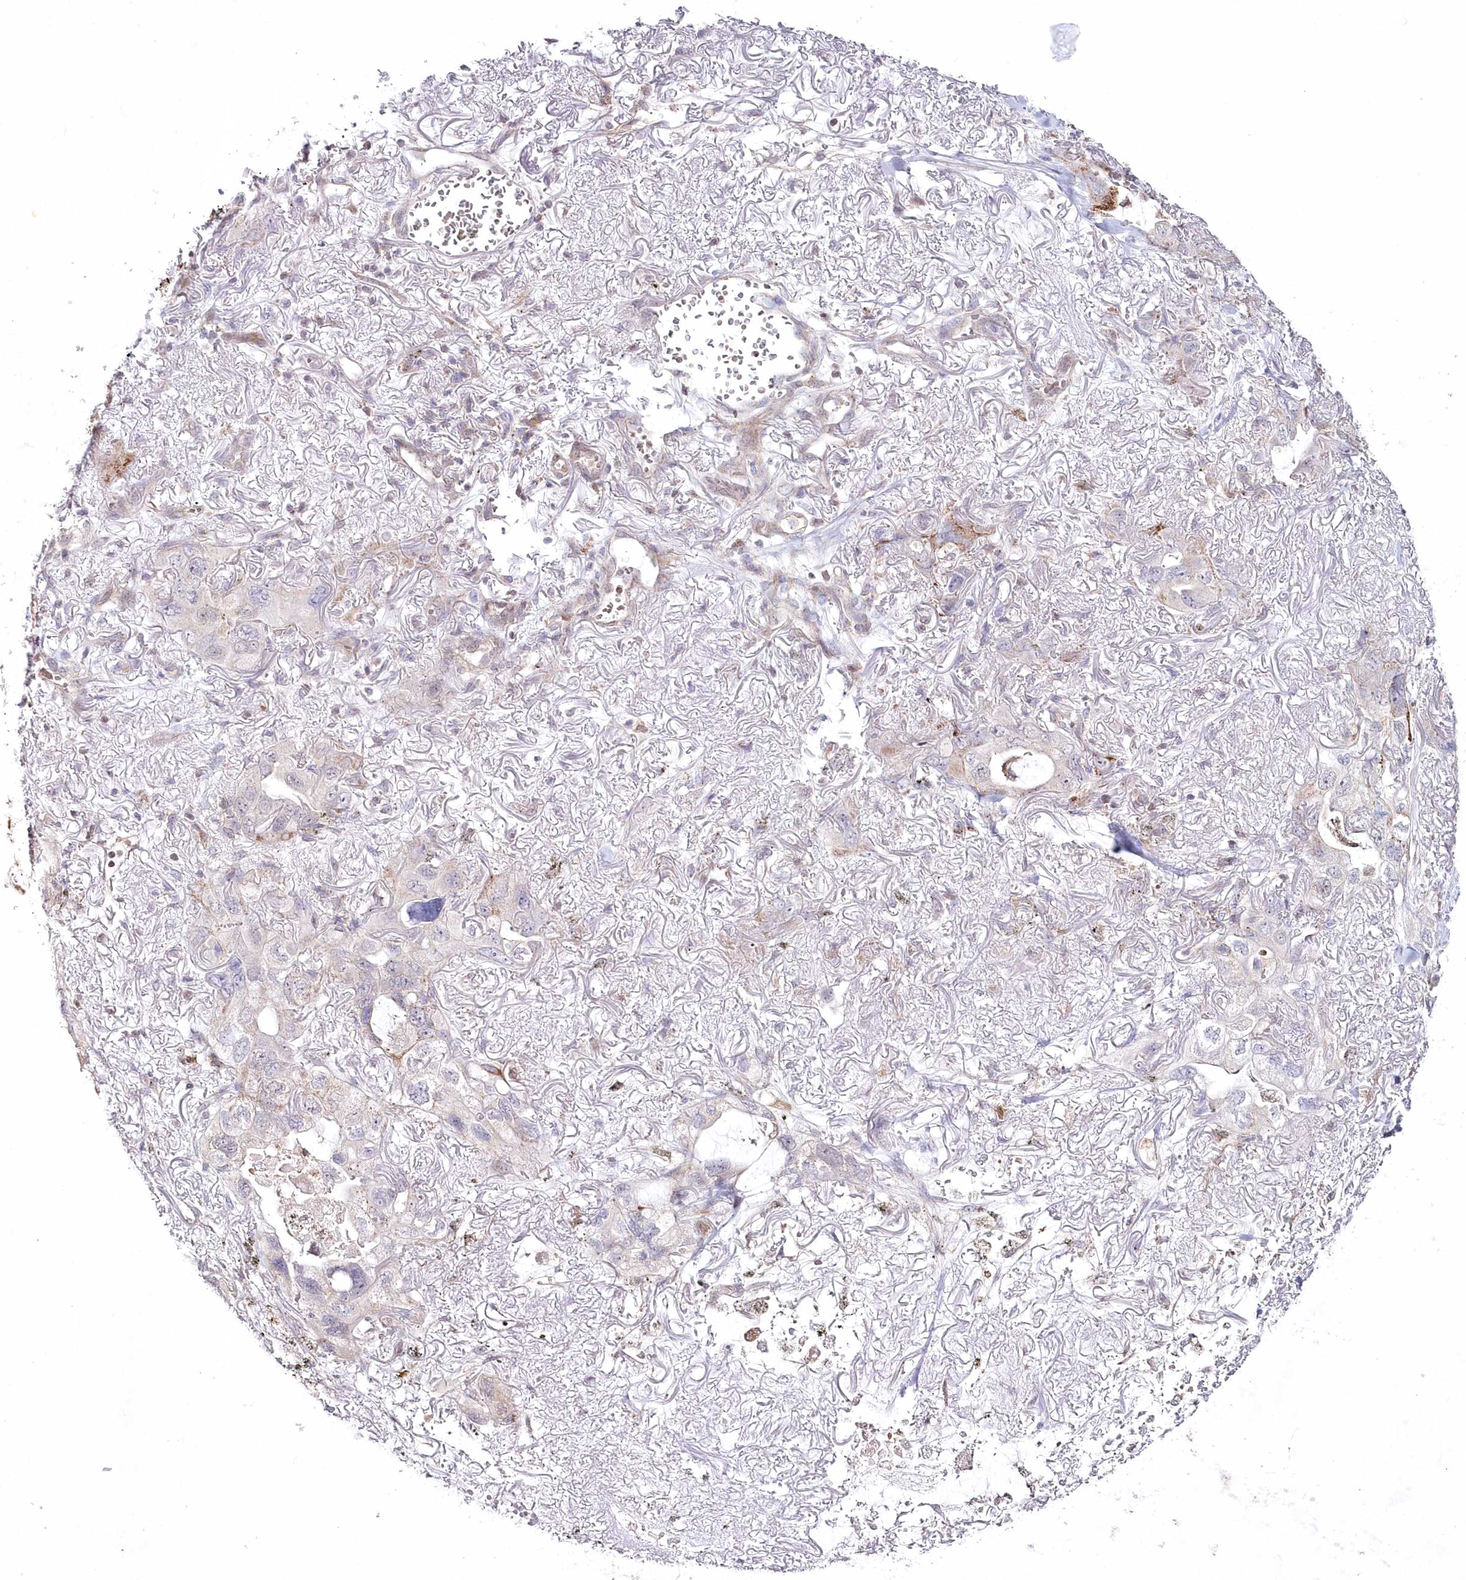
{"staining": {"intensity": "strong", "quantity": ">75%", "location": "cytoplasmic/membranous"}, "tissue": "lung cancer", "cell_type": "Tumor cells", "image_type": "cancer", "snomed": [{"axis": "morphology", "description": "Squamous cell carcinoma, NOS"}, {"axis": "topography", "description": "Lung"}], "caption": "The image exhibits immunohistochemical staining of lung cancer (squamous cell carcinoma). There is strong cytoplasmic/membranous positivity is identified in about >75% of tumor cells. The staining is performed using DAB brown chromogen to label protein expression. The nuclei are counter-stained blue using hematoxylin.", "gene": "IMPA1", "patient": {"sex": "female", "age": 73}}